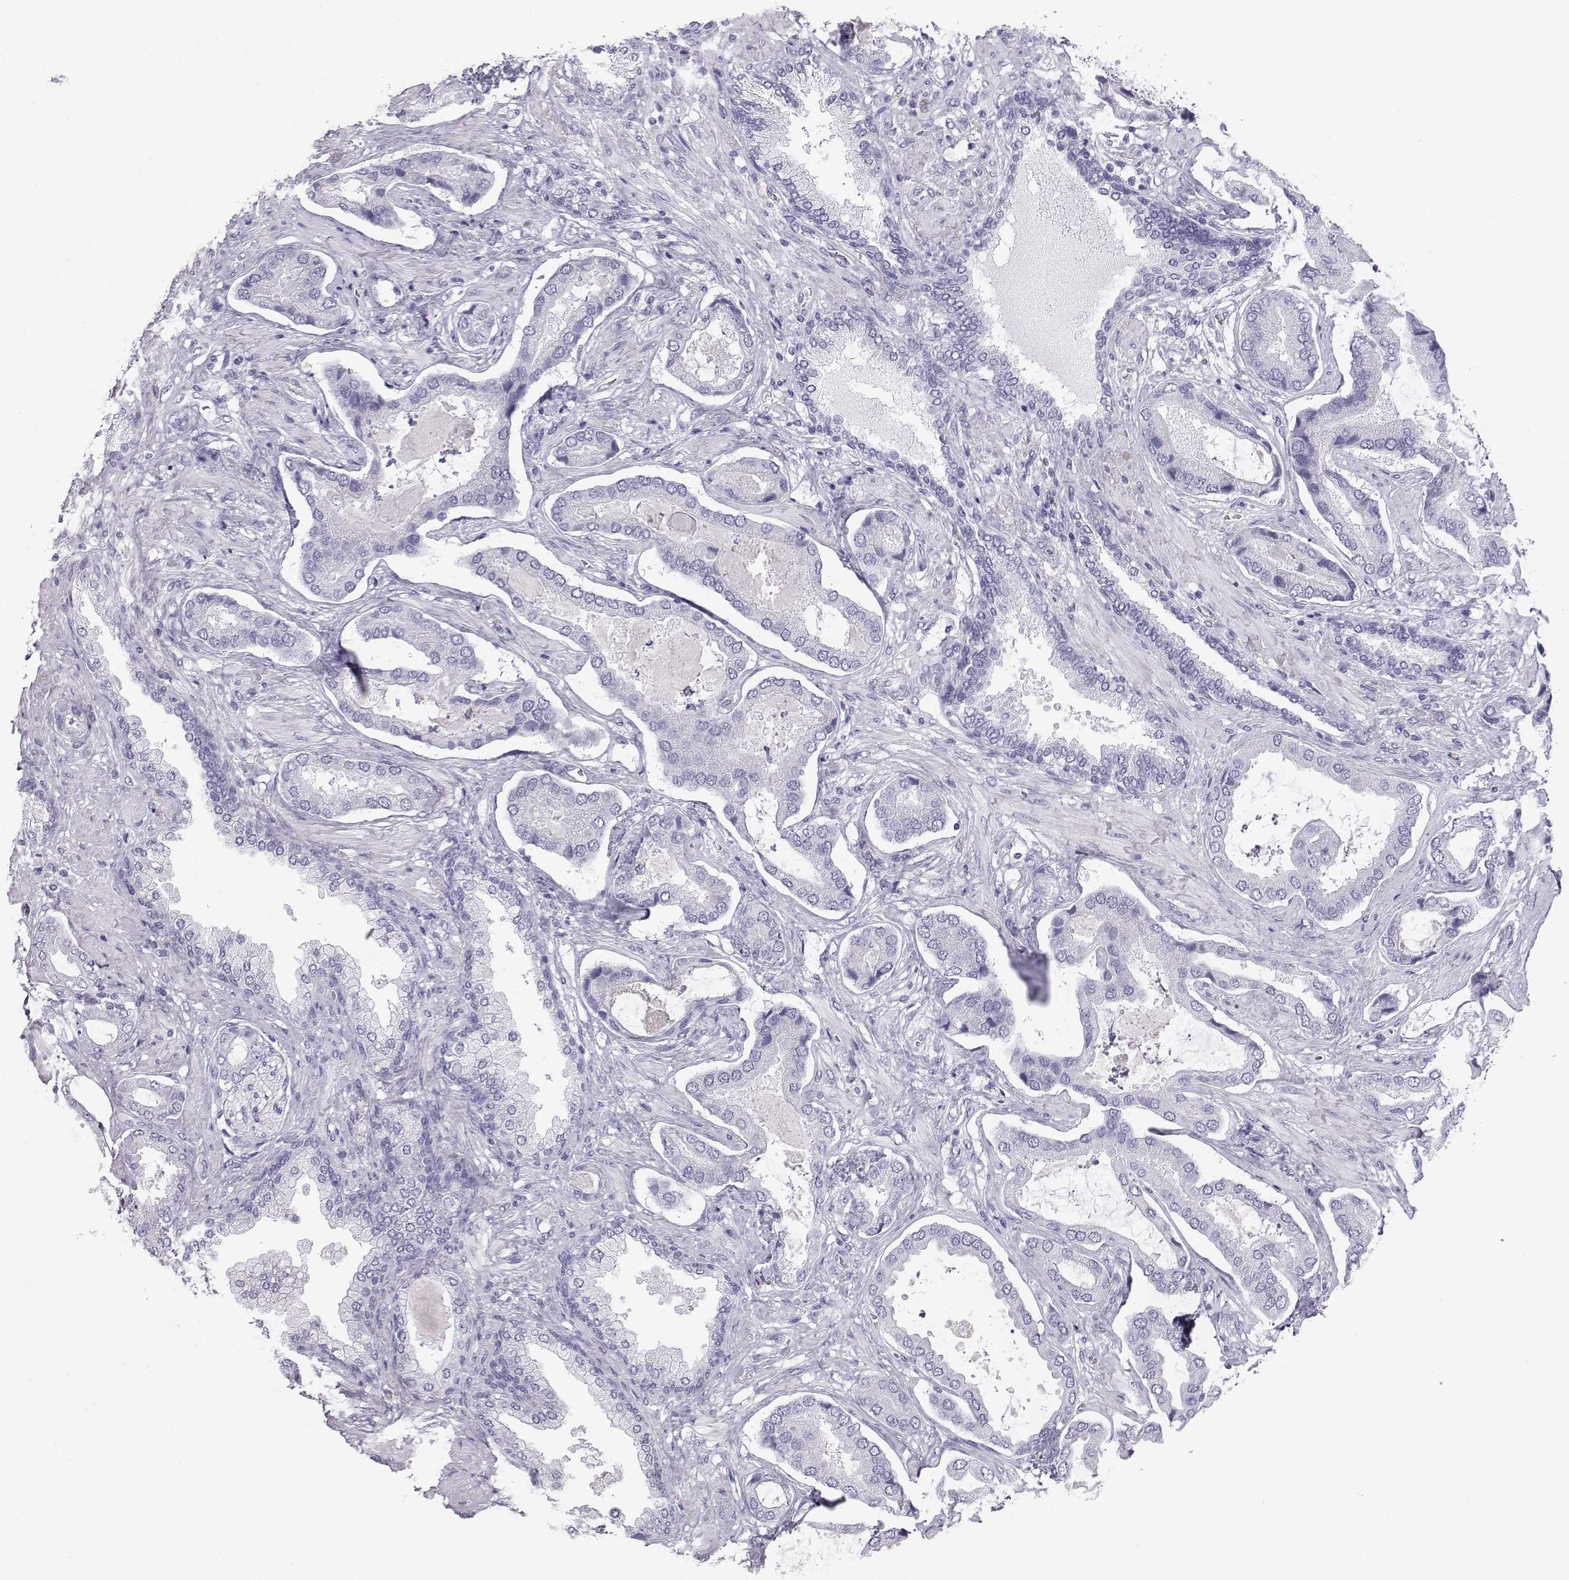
{"staining": {"intensity": "negative", "quantity": "none", "location": "none"}, "tissue": "prostate cancer", "cell_type": "Tumor cells", "image_type": "cancer", "snomed": [{"axis": "morphology", "description": "Adenocarcinoma, NOS"}, {"axis": "topography", "description": "Prostate"}], "caption": "Human adenocarcinoma (prostate) stained for a protein using immunohistochemistry exhibits no staining in tumor cells.", "gene": "ITLN2", "patient": {"sex": "male", "age": 64}}